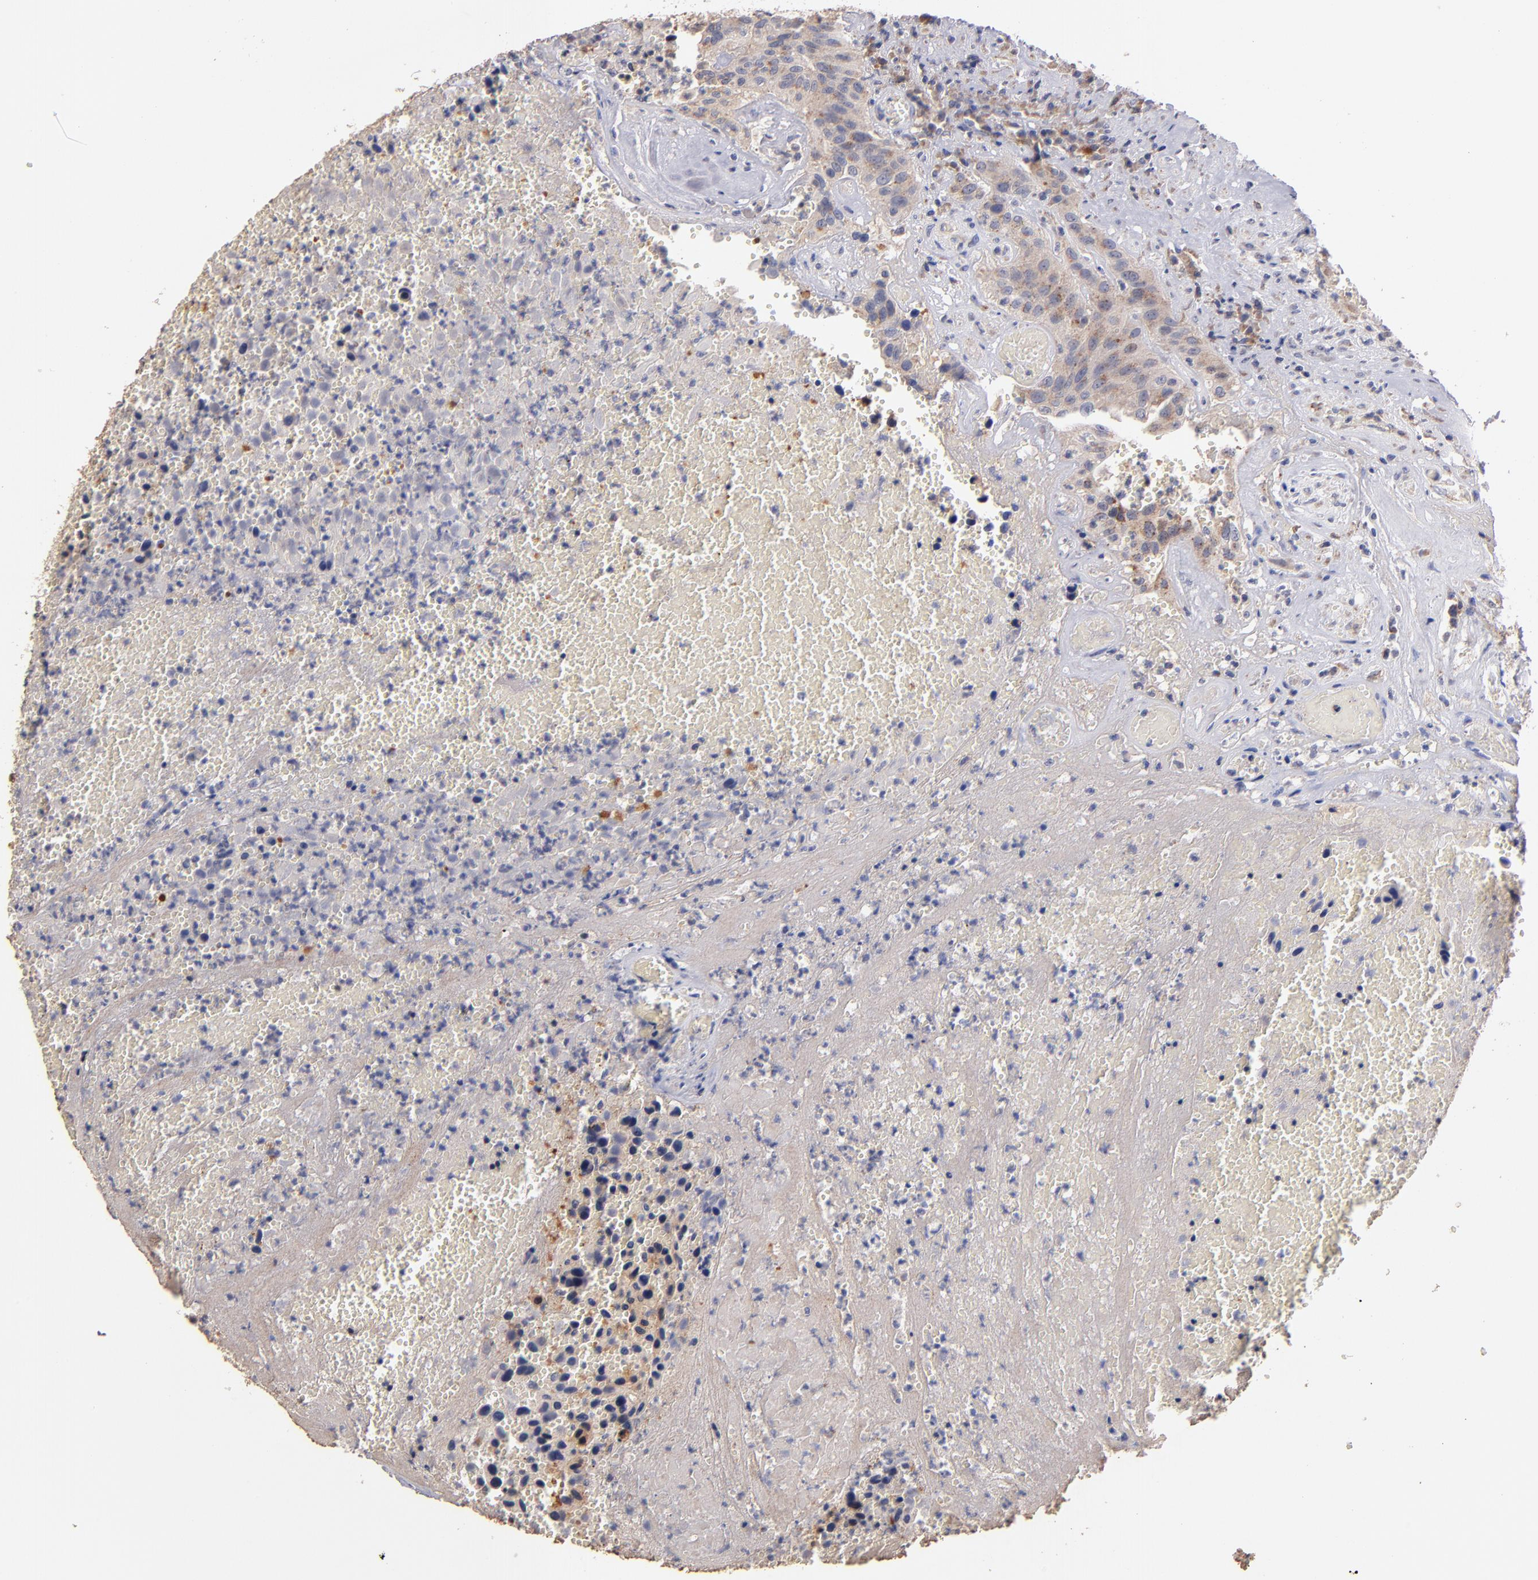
{"staining": {"intensity": "weak", "quantity": ">75%", "location": "cytoplasmic/membranous"}, "tissue": "urothelial cancer", "cell_type": "Tumor cells", "image_type": "cancer", "snomed": [{"axis": "morphology", "description": "Urothelial carcinoma, High grade"}, {"axis": "topography", "description": "Urinary bladder"}], "caption": "Urothelial carcinoma (high-grade) was stained to show a protein in brown. There is low levels of weak cytoplasmic/membranous staining in about >75% of tumor cells.", "gene": "DIABLO", "patient": {"sex": "male", "age": 66}}